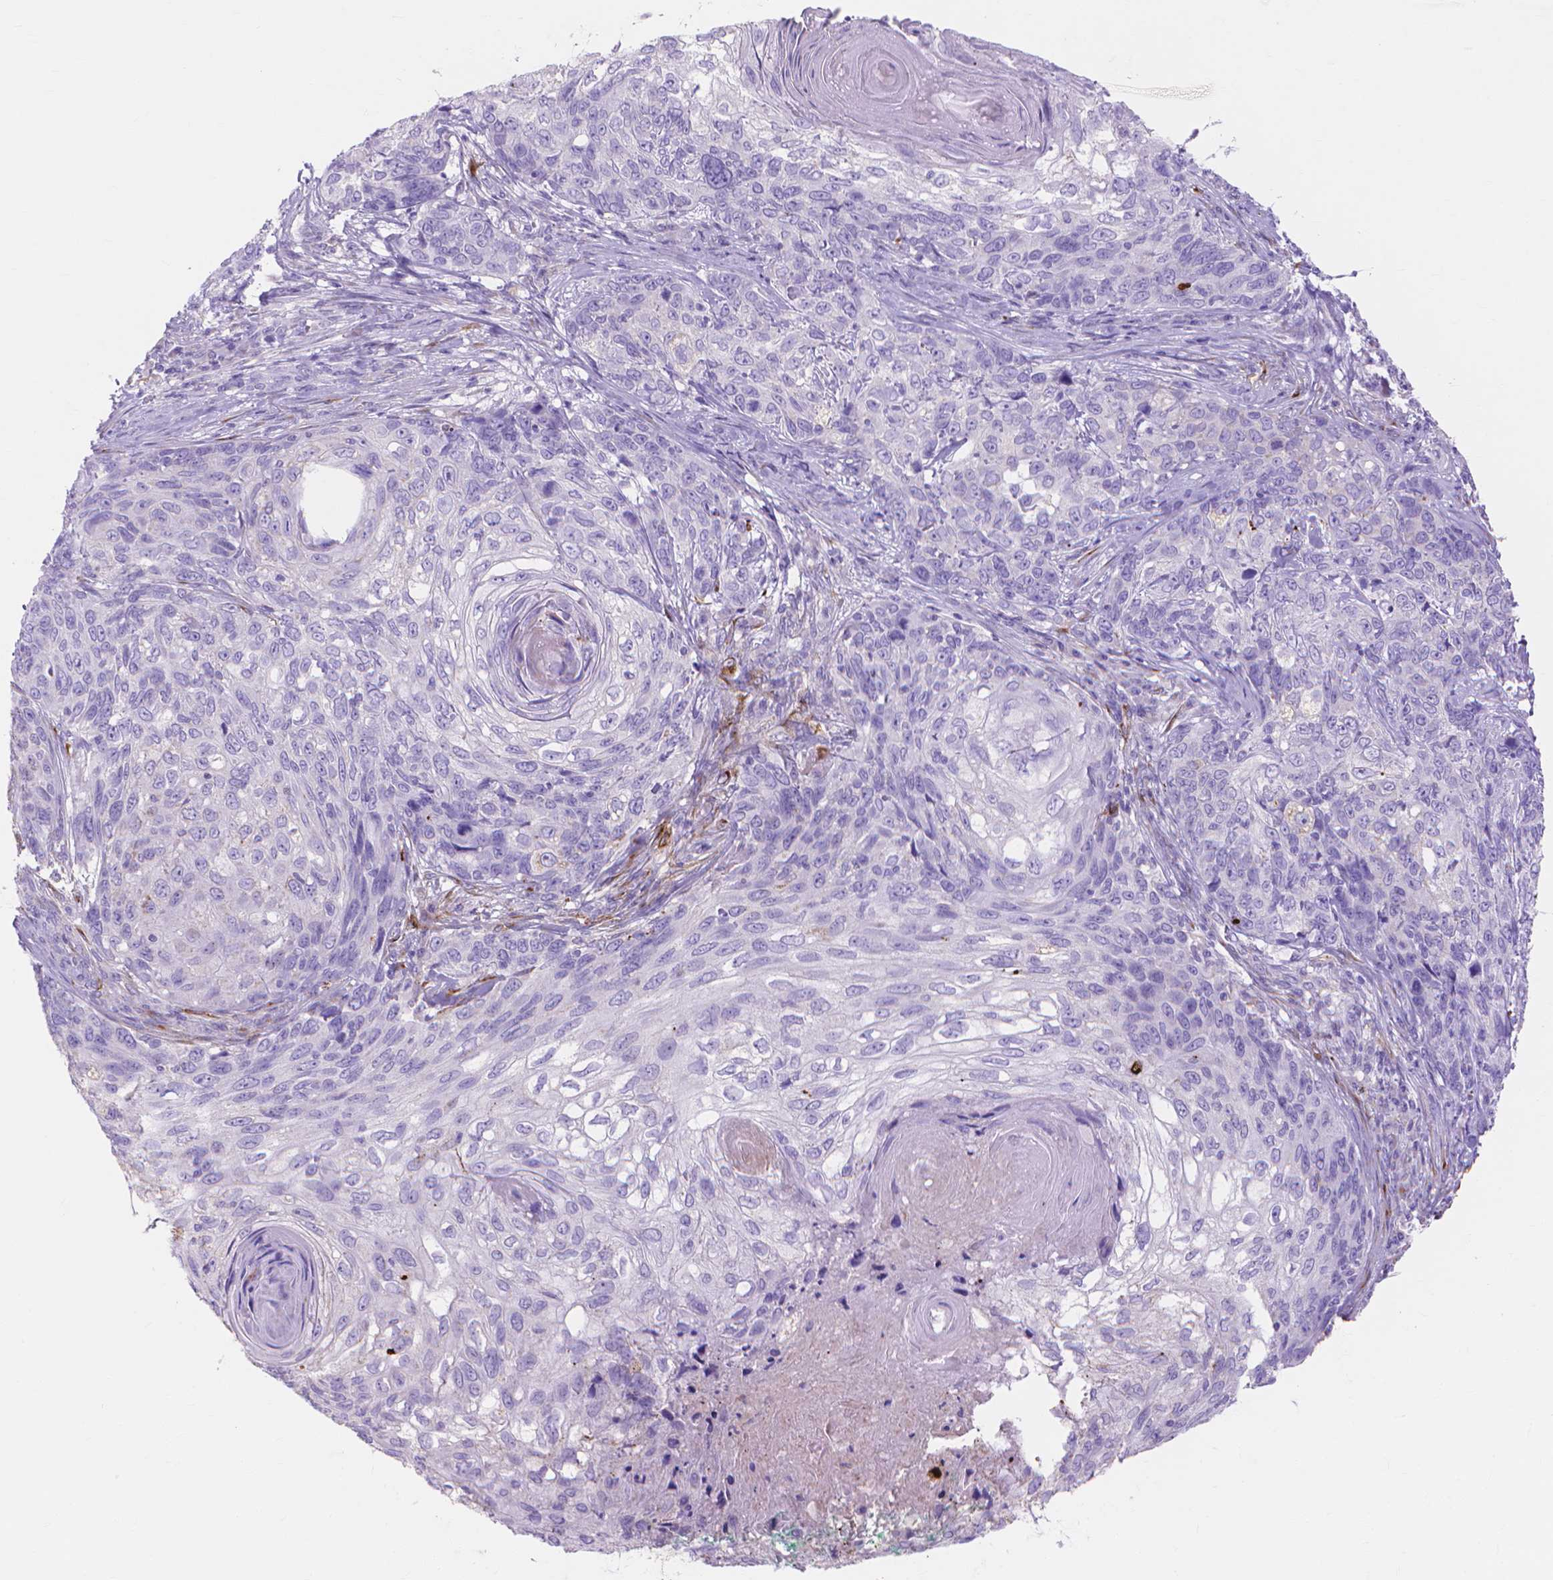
{"staining": {"intensity": "negative", "quantity": "none", "location": "none"}, "tissue": "skin cancer", "cell_type": "Tumor cells", "image_type": "cancer", "snomed": [{"axis": "morphology", "description": "Squamous cell carcinoma, NOS"}, {"axis": "topography", "description": "Skin"}], "caption": "A high-resolution photomicrograph shows immunohistochemistry staining of skin squamous cell carcinoma, which demonstrates no significant staining in tumor cells. (Stains: DAB immunohistochemistry (IHC) with hematoxylin counter stain, Microscopy: brightfield microscopy at high magnification).", "gene": "MMP11", "patient": {"sex": "male", "age": 92}}